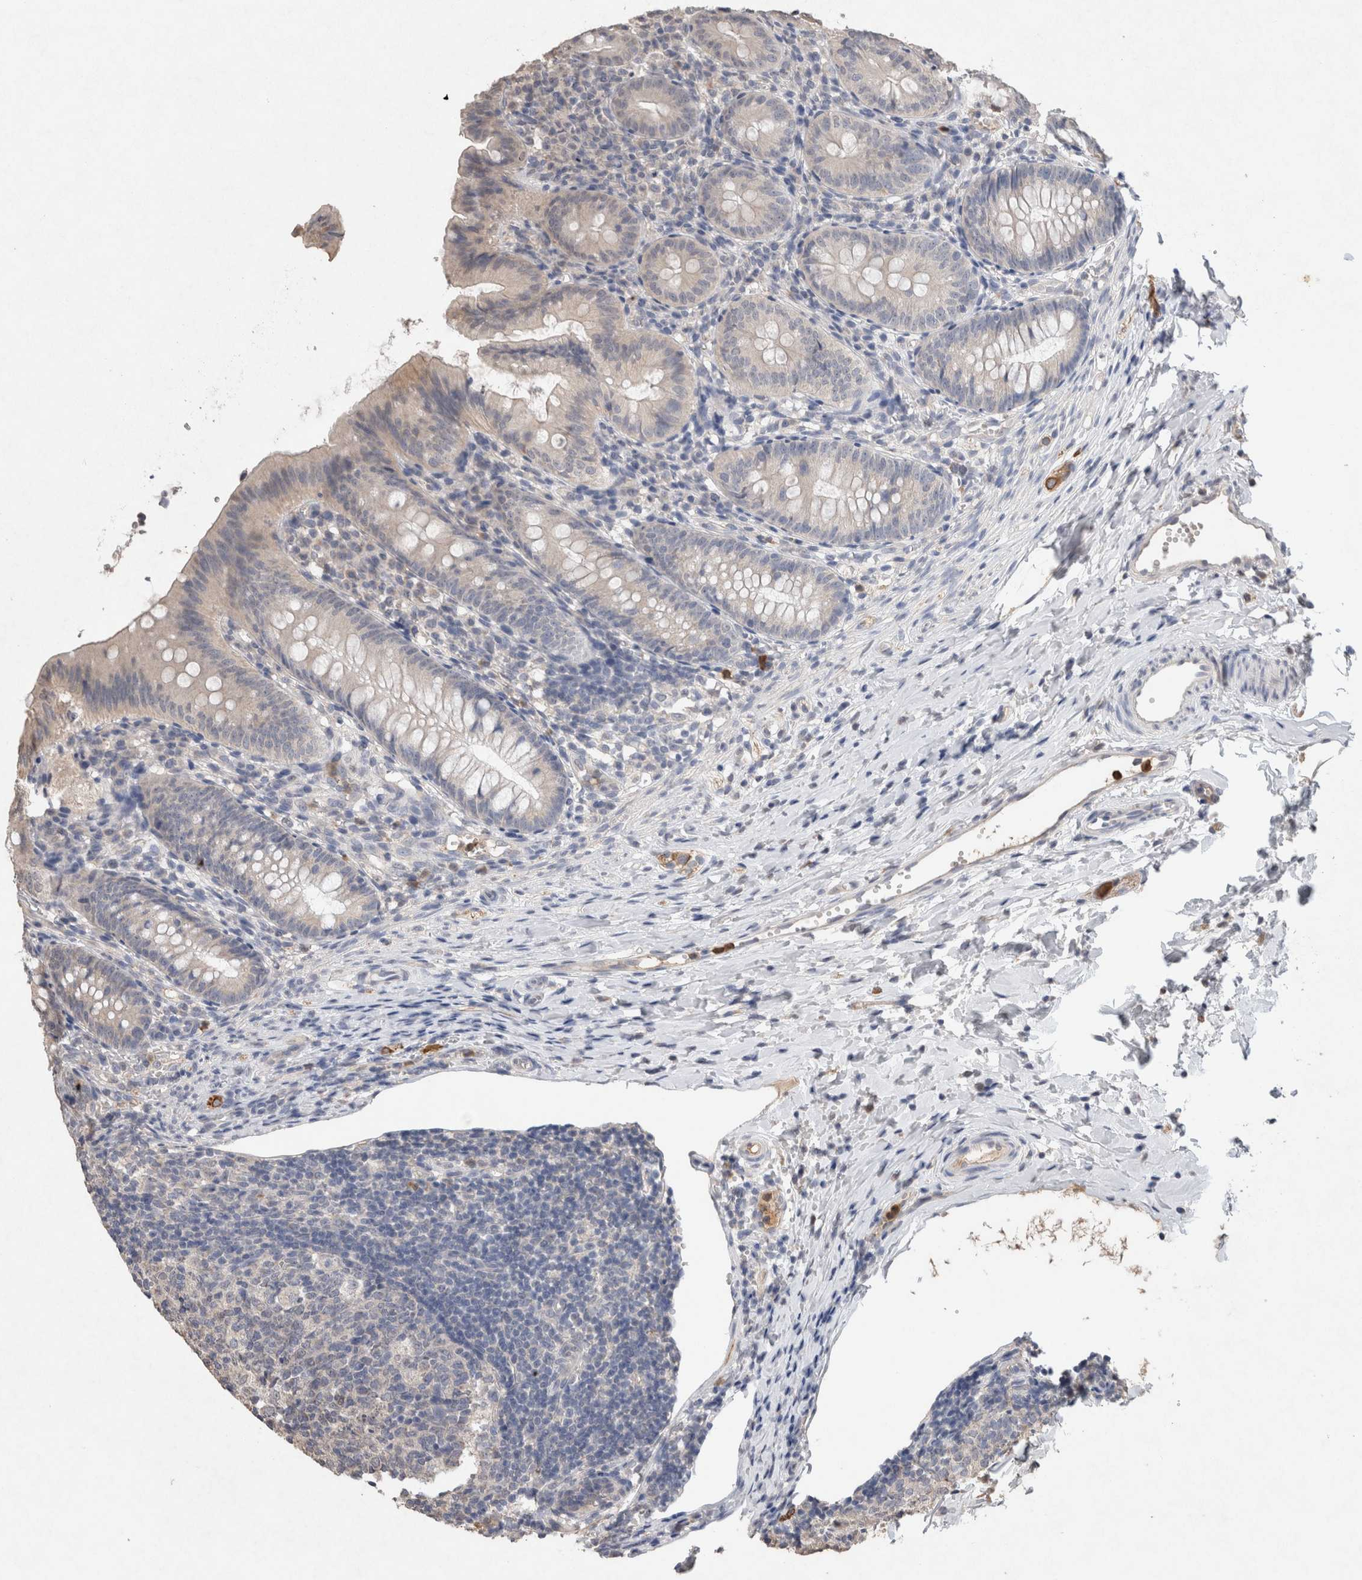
{"staining": {"intensity": "negative", "quantity": "none", "location": "none"}, "tissue": "appendix", "cell_type": "Glandular cells", "image_type": "normal", "snomed": [{"axis": "morphology", "description": "Normal tissue, NOS"}, {"axis": "topography", "description": "Appendix"}], "caption": "Glandular cells show no significant positivity in normal appendix. The staining is performed using DAB brown chromogen with nuclei counter-stained in using hematoxylin.", "gene": "FABP7", "patient": {"sex": "male", "age": 1}}